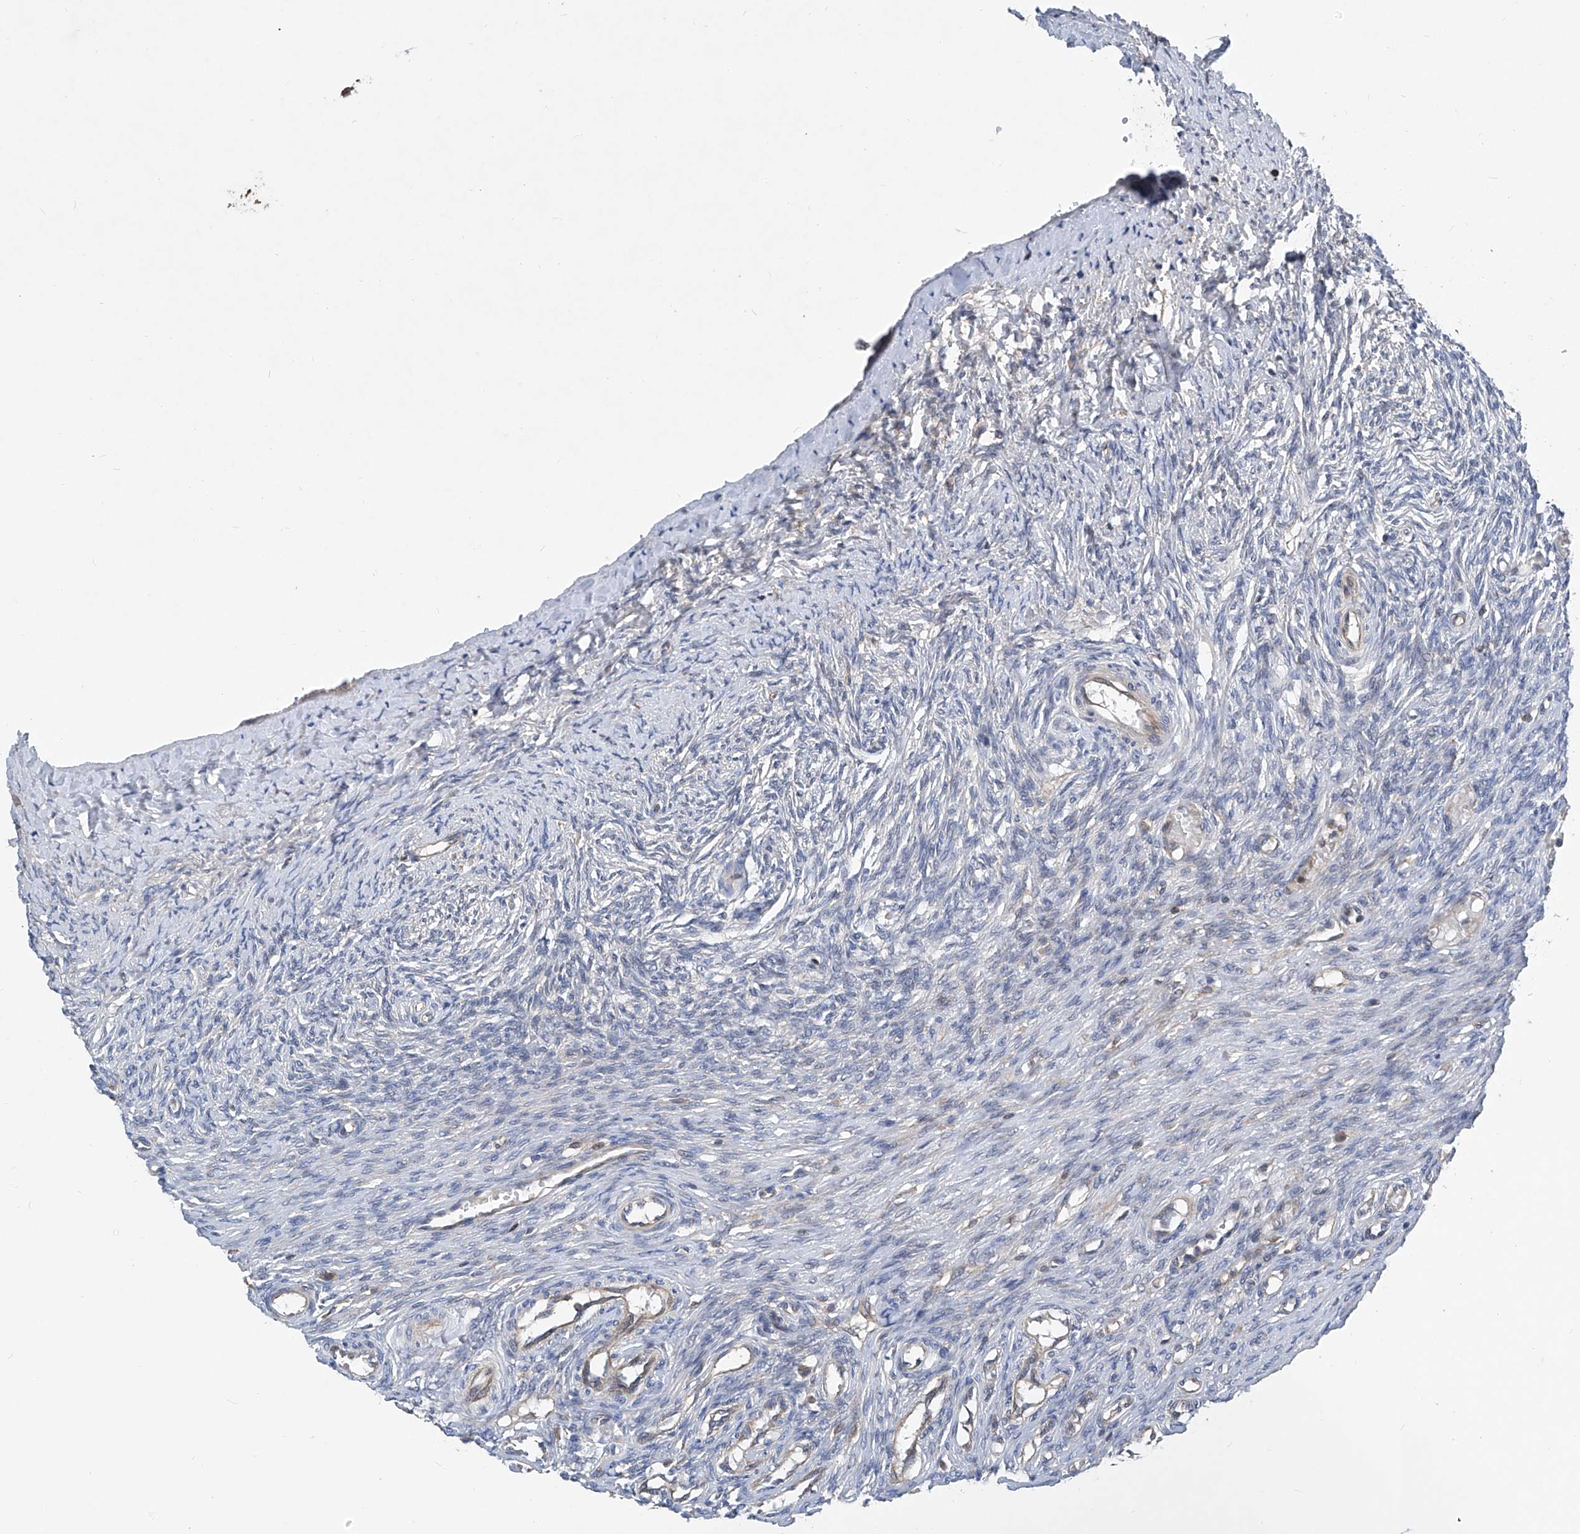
{"staining": {"intensity": "weak", "quantity": ">75%", "location": "cytoplasmic/membranous"}, "tissue": "ovary", "cell_type": "Follicle cells", "image_type": "normal", "snomed": [{"axis": "morphology", "description": "Adenocarcinoma, NOS"}, {"axis": "topography", "description": "Endometrium"}], "caption": "High-power microscopy captured an immunohistochemistry (IHC) histopathology image of unremarkable ovary, revealing weak cytoplasmic/membranous positivity in approximately >75% of follicle cells. Nuclei are stained in blue.", "gene": "TRIM38", "patient": {"sex": "female", "age": 32}}